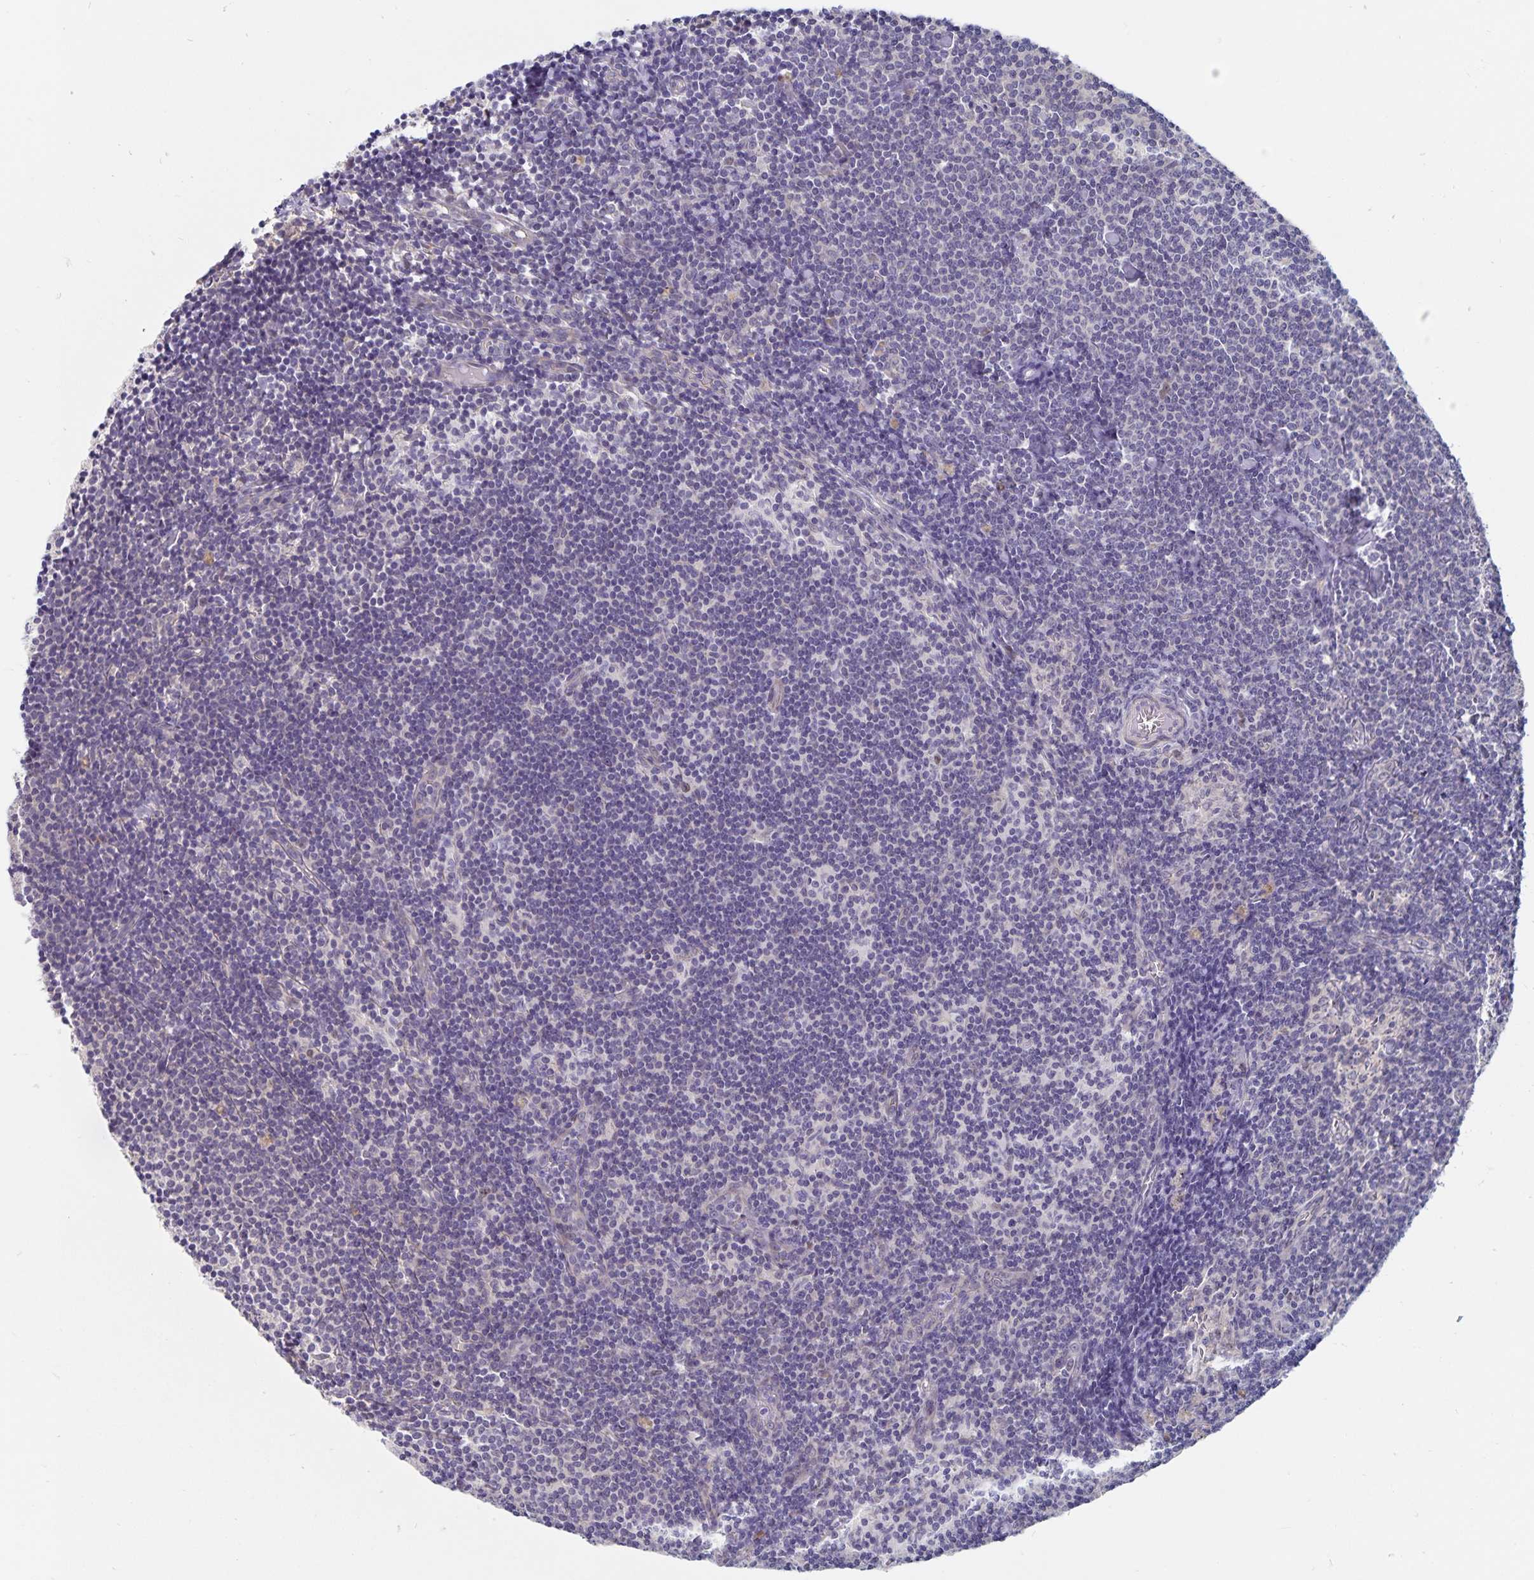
{"staining": {"intensity": "weak", "quantity": "25%-75%", "location": "nuclear"}, "tissue": "lymph node", "cell_type": "Germinal center cells", "image_type": "normal", "snomed": [{"axis": "morphology", "description": "Normal tissue, NOS"}, {"axis": "topography", "description": "Lymph node"}], "caption": "Weak nuclear positivity is appreciated in about 25%-75% of germinal center cells in unremarkable lymph node.", "gene": "BAG6", "patient": {"sex": "female", "age": 41}}